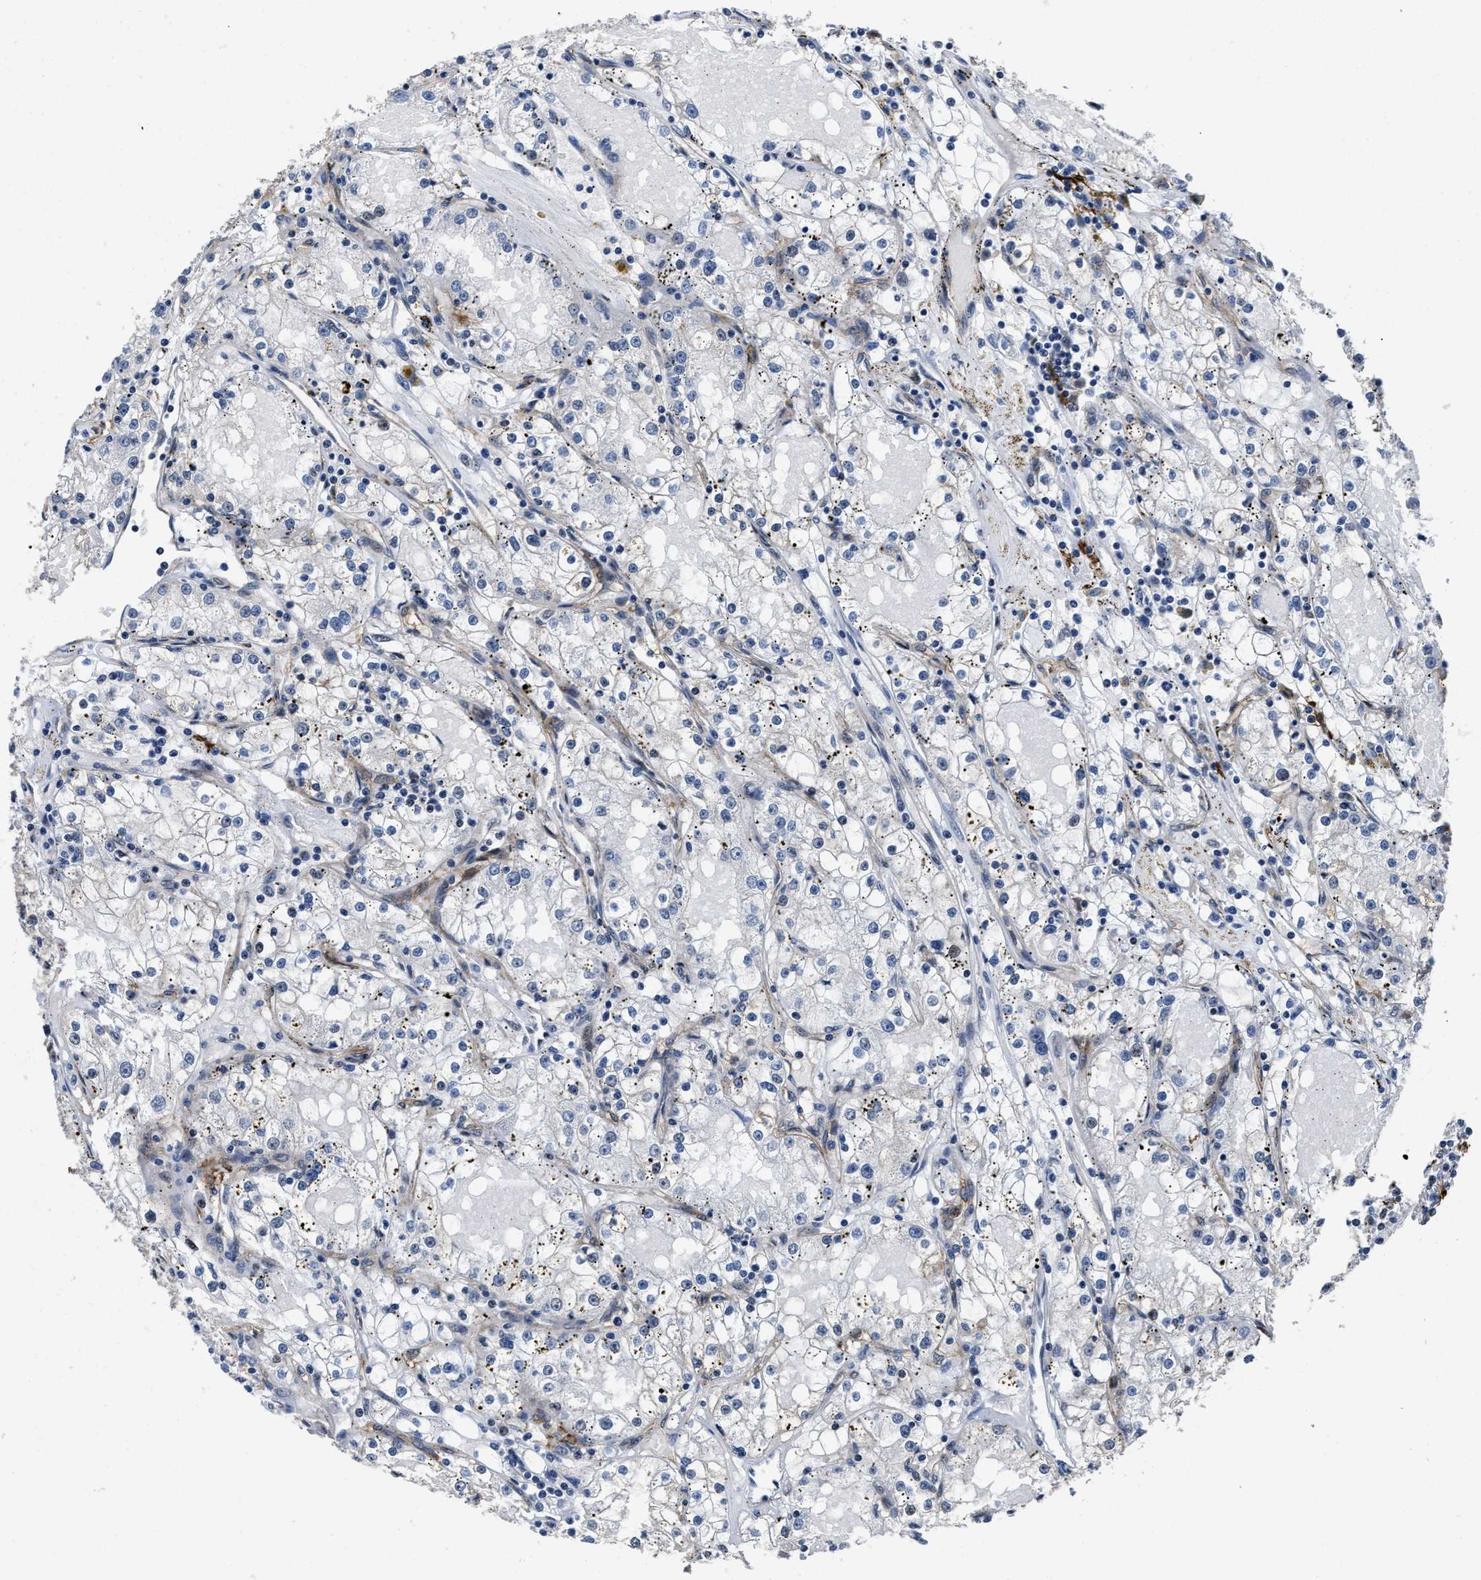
{"staining": {"intensity": "negative", "quantity": "none", "location": "none"}, "tissue": "renal cancer", "cell_type": "Tumor cells", "image_type": "cancer", "snomed": [{"axis": "morphology", "description": "Adenocarcinoma, NOS"}, {"axis": "topography", "description": "Kidney"}], "caption": "This is an immunohistochemistry (IHC) histopathology image of human renal adenocarcinoma. There is no expression in tumor cells.", "gene": "MARCKSL1", "patient": {"sex": "male", "age": 56}}